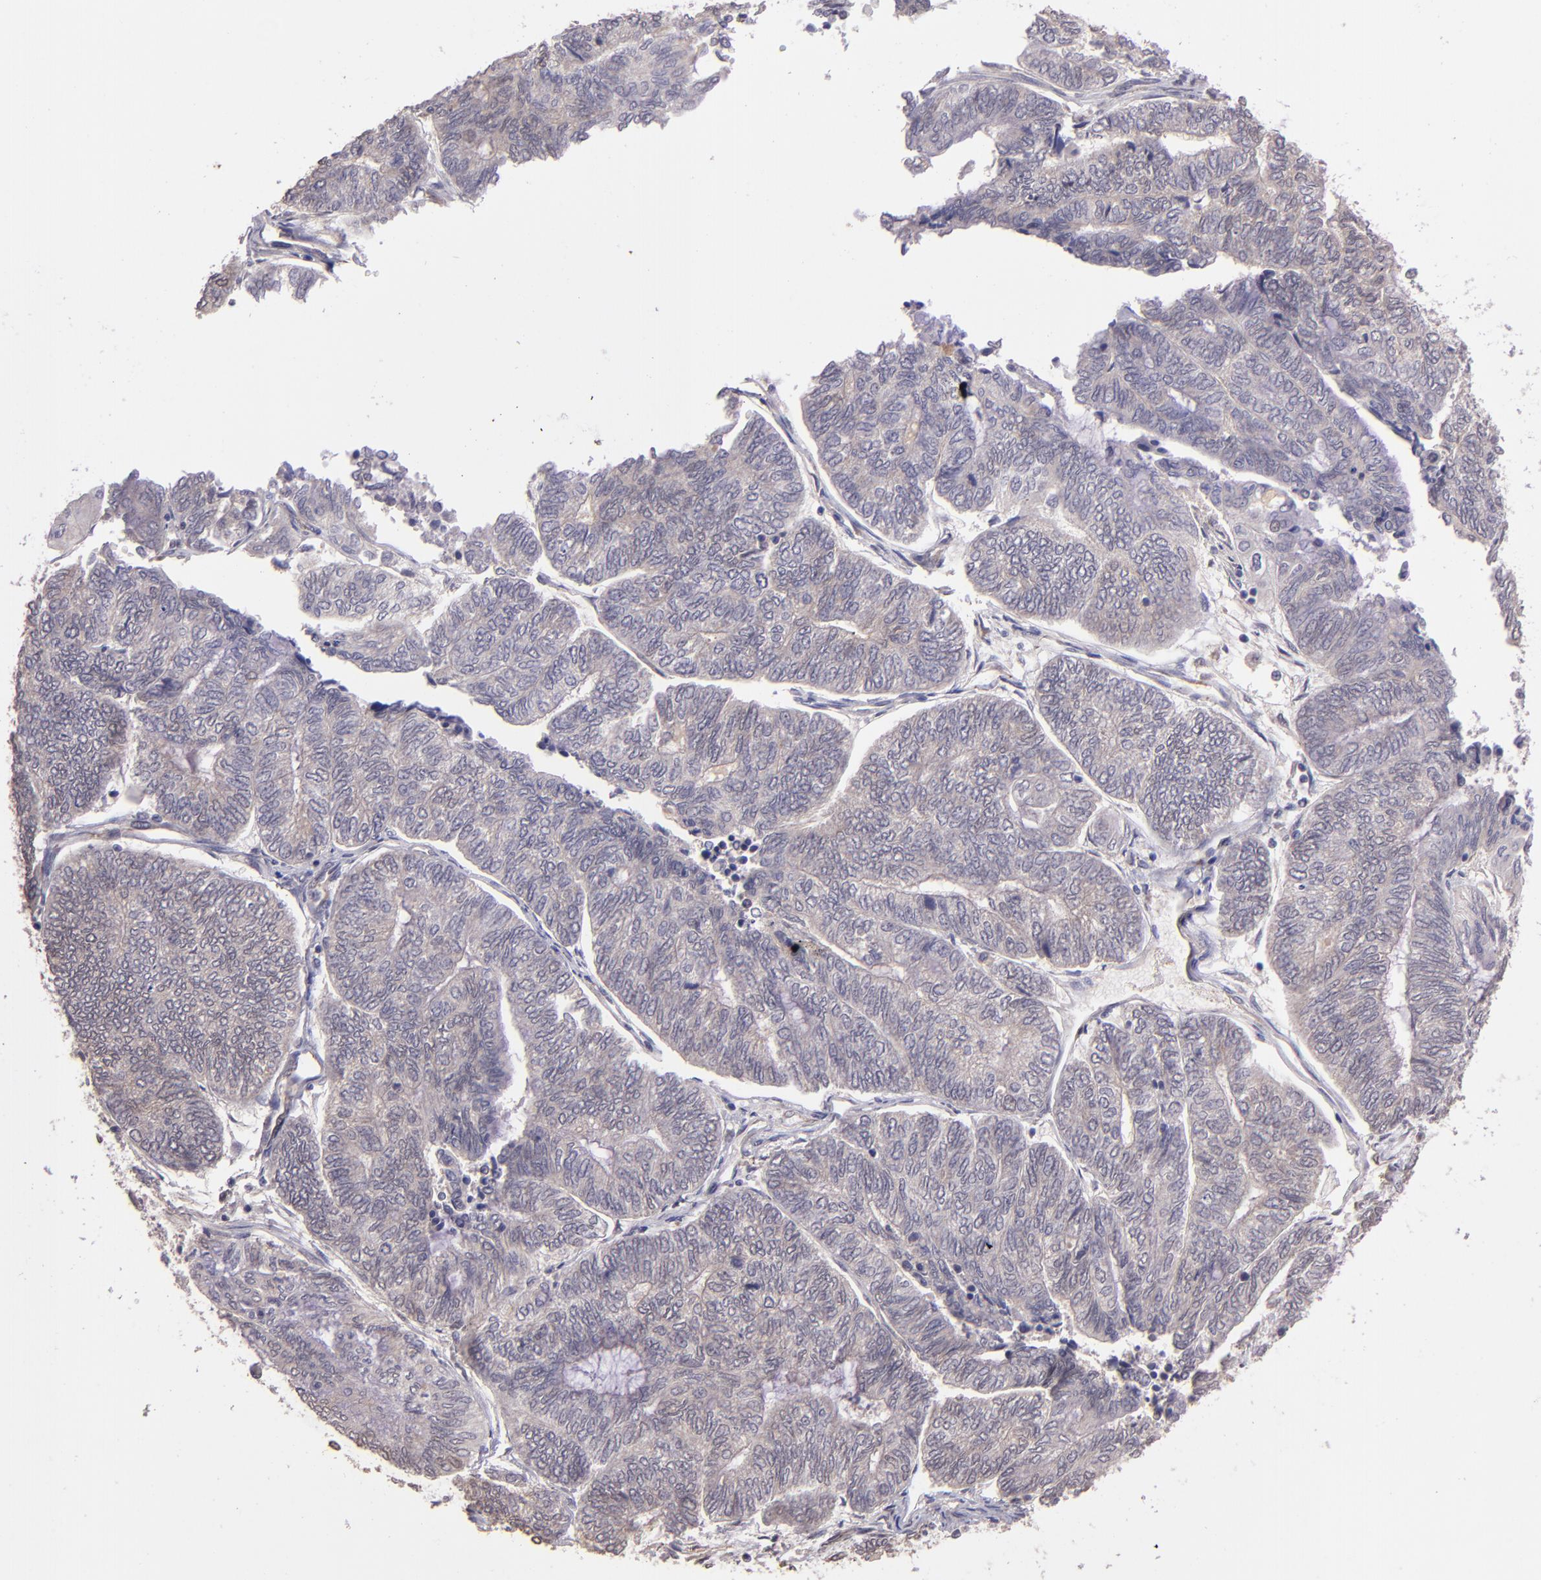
{"staining": {"intensity": "weak", "quantity": "<25%", "location": "cytoplasmic/membranous"}, "tissue": "endometrial cancer", "cell_type": "Tumor cells", "image_type": "cancer", "snomed": [{"axis": "morphology", "description": "Adenocarcinoma, NOS"}, {"axis": "topography", "description": "Uterus"}, {"axis": "topography", "description": "Endometrium"}], "caption": "IHC photomicrograph of human endometrial cancer stained for a protein (brown), which demonstrates no staining in tumor cells.", "gene": "TAF7L", "patient": {"sex": "female", "age": 70}}